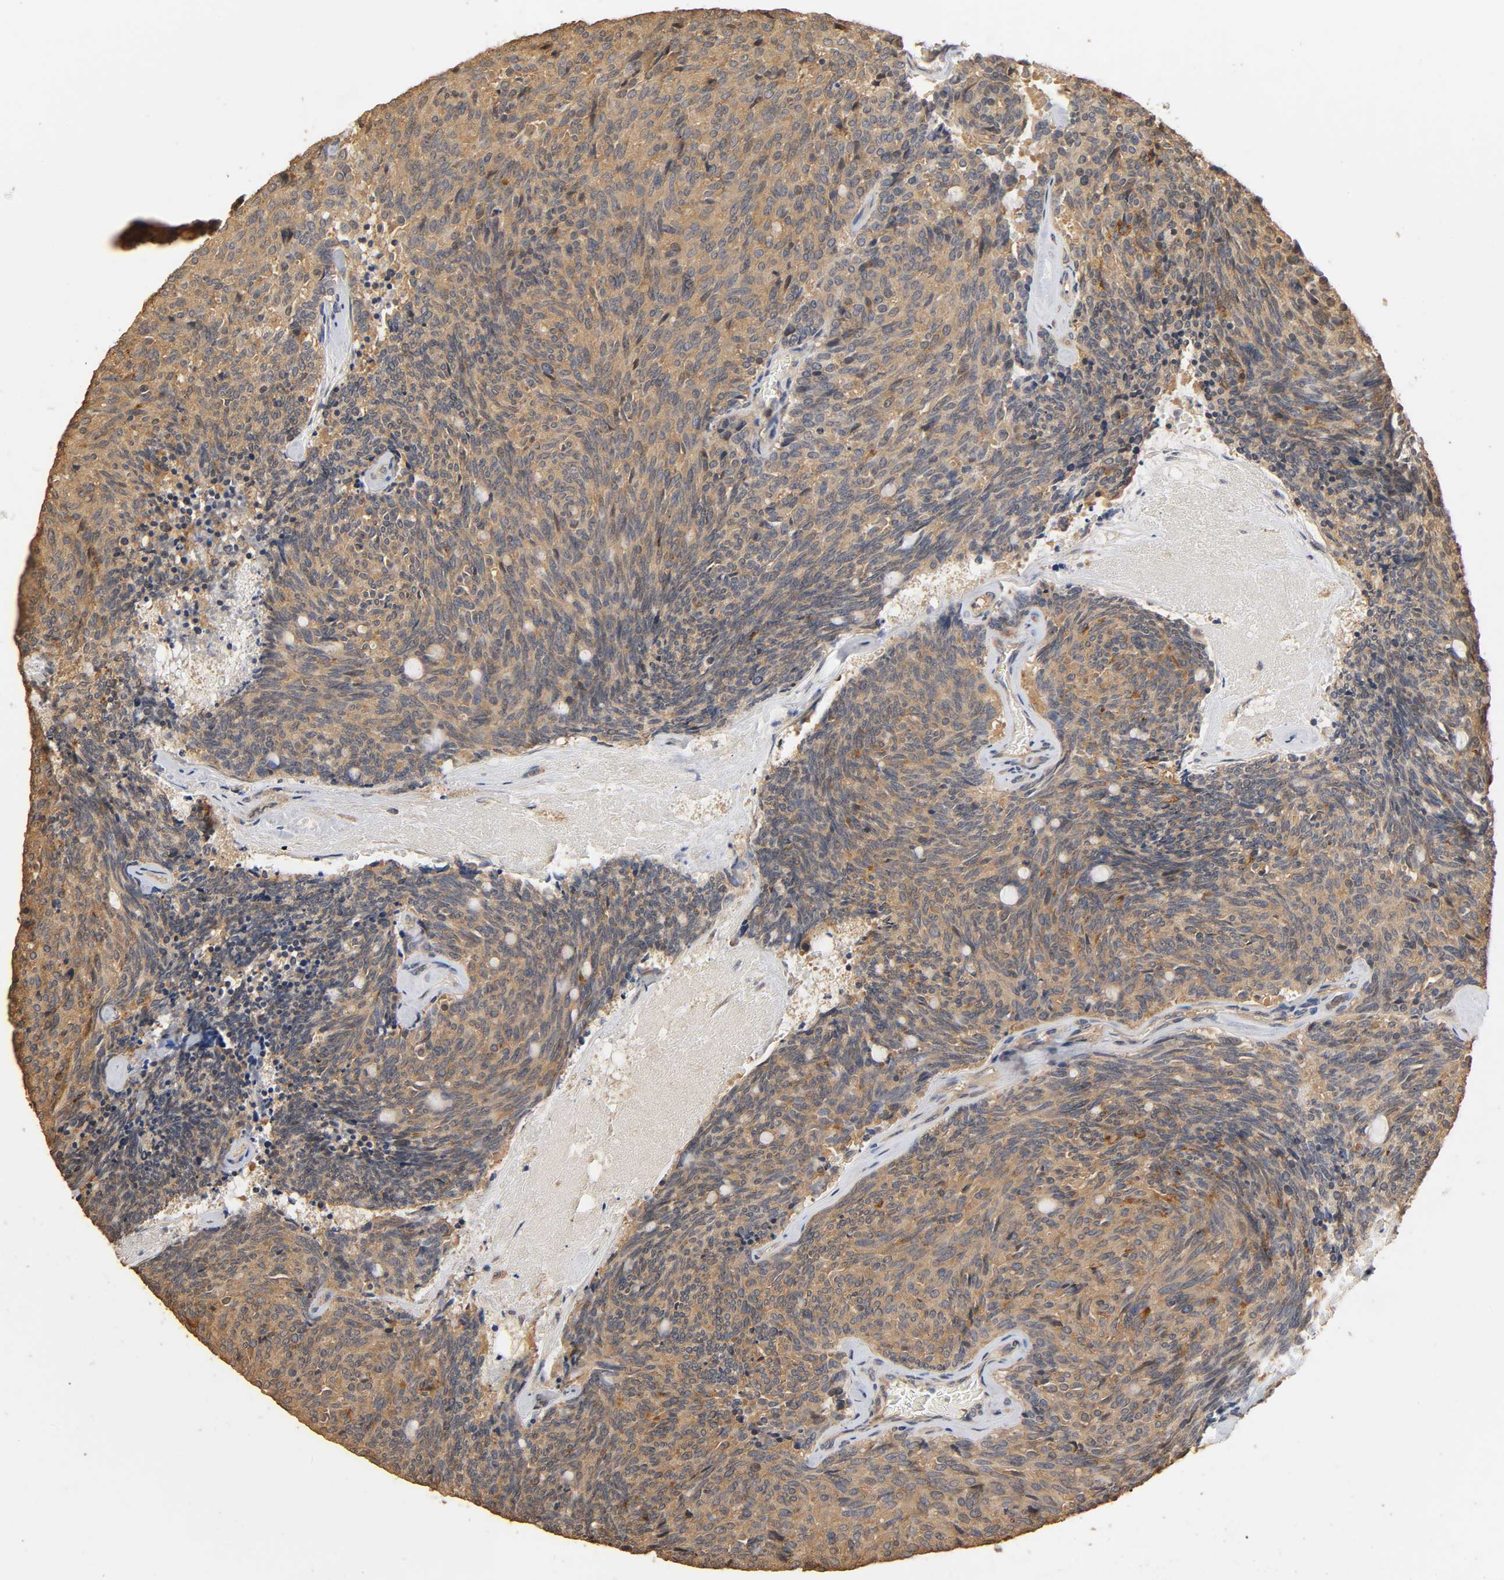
{"staining": {"intensity": "weak", "quantity": ">75%", "location": "cytoplasmic/membranous"}, "tissue": "carcinoid", "cell_type": "Tumor cells", "image_type": "cancer", "snomed": [{"axis": "morphology", "description": "Carcinoid, malignant, NOS"}, {"axis": "topography", "description": "Pancreas"}], "caption": "Protein staining of malignant carcinoid tissue shows weak cytoplasmic/membranous staining in about >75% of tumor cells. (Stains: DAB in brown, nuclei in blue, Microscopy: brightfield microscopy at high magnification).", "gene": "ARHGEF7", "patient": {"sex": "female", "age": 54}}